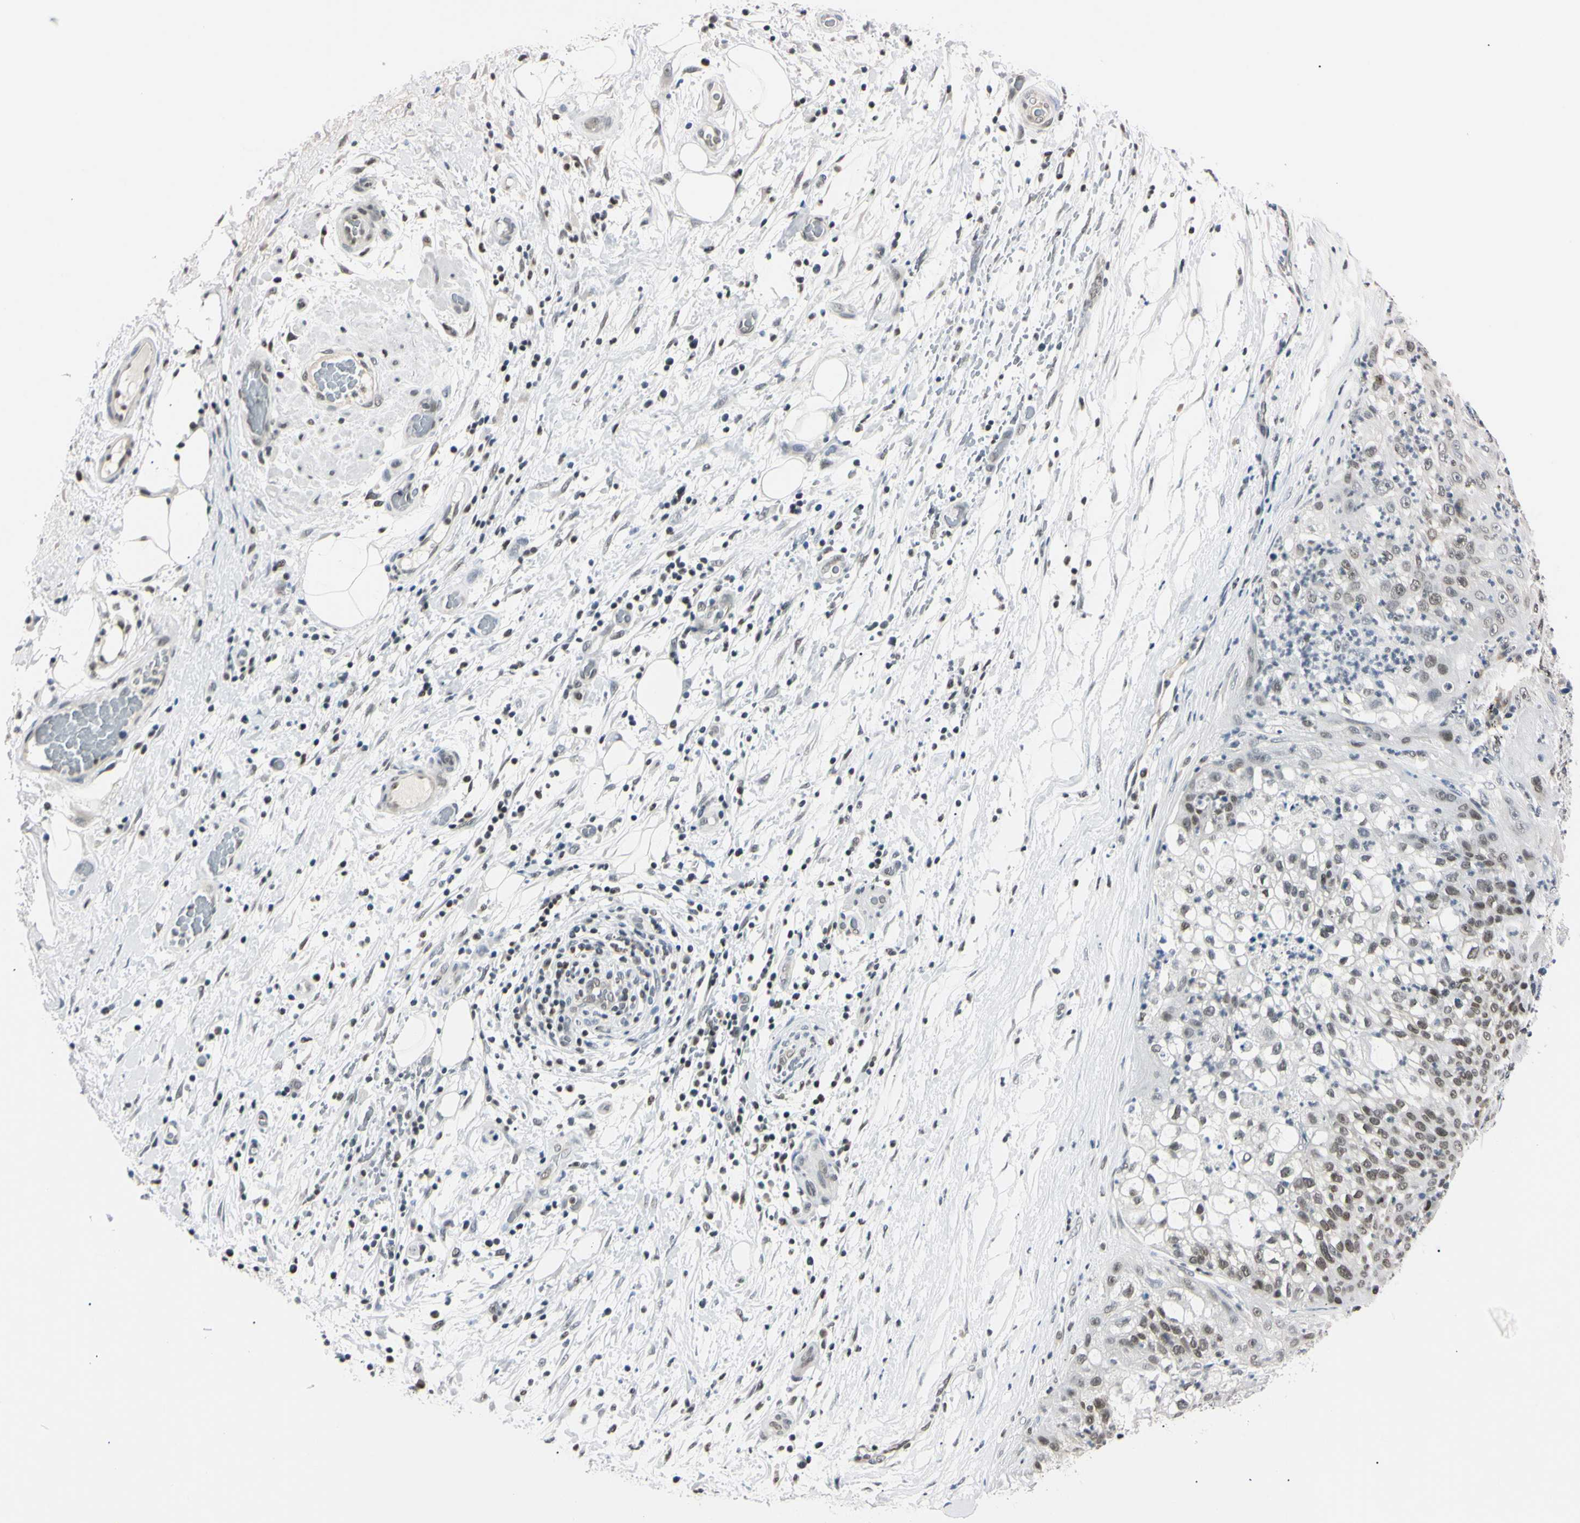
{"staining": {"intensity": "weak", "quantity": "25%-75%", "location": "nuclear"}, "tissue": "lung cancer", "cell_type": "Tumor cells", "image_type": "cancer", "snomed": [{"axis": "morphology", "description": "Inflammation, NOS"}, {"axis": "morphology", "description": "Squamous cell carcinoma, NOS"}, {"axis": "topography", "description": "Lymph node"}, {"axis": "topography", "description": "Soft tissue"}, {"axis": "topography", "description": "Lung"}], "caption": "IHC of human lung cancer (squamous cell carcinoma) exhibits low levels of weak nuclear positivity in approximately 25%-75% of tumor cells.", "gene": "C1orf174", "patient": {"sex": "male", "age": 66}}